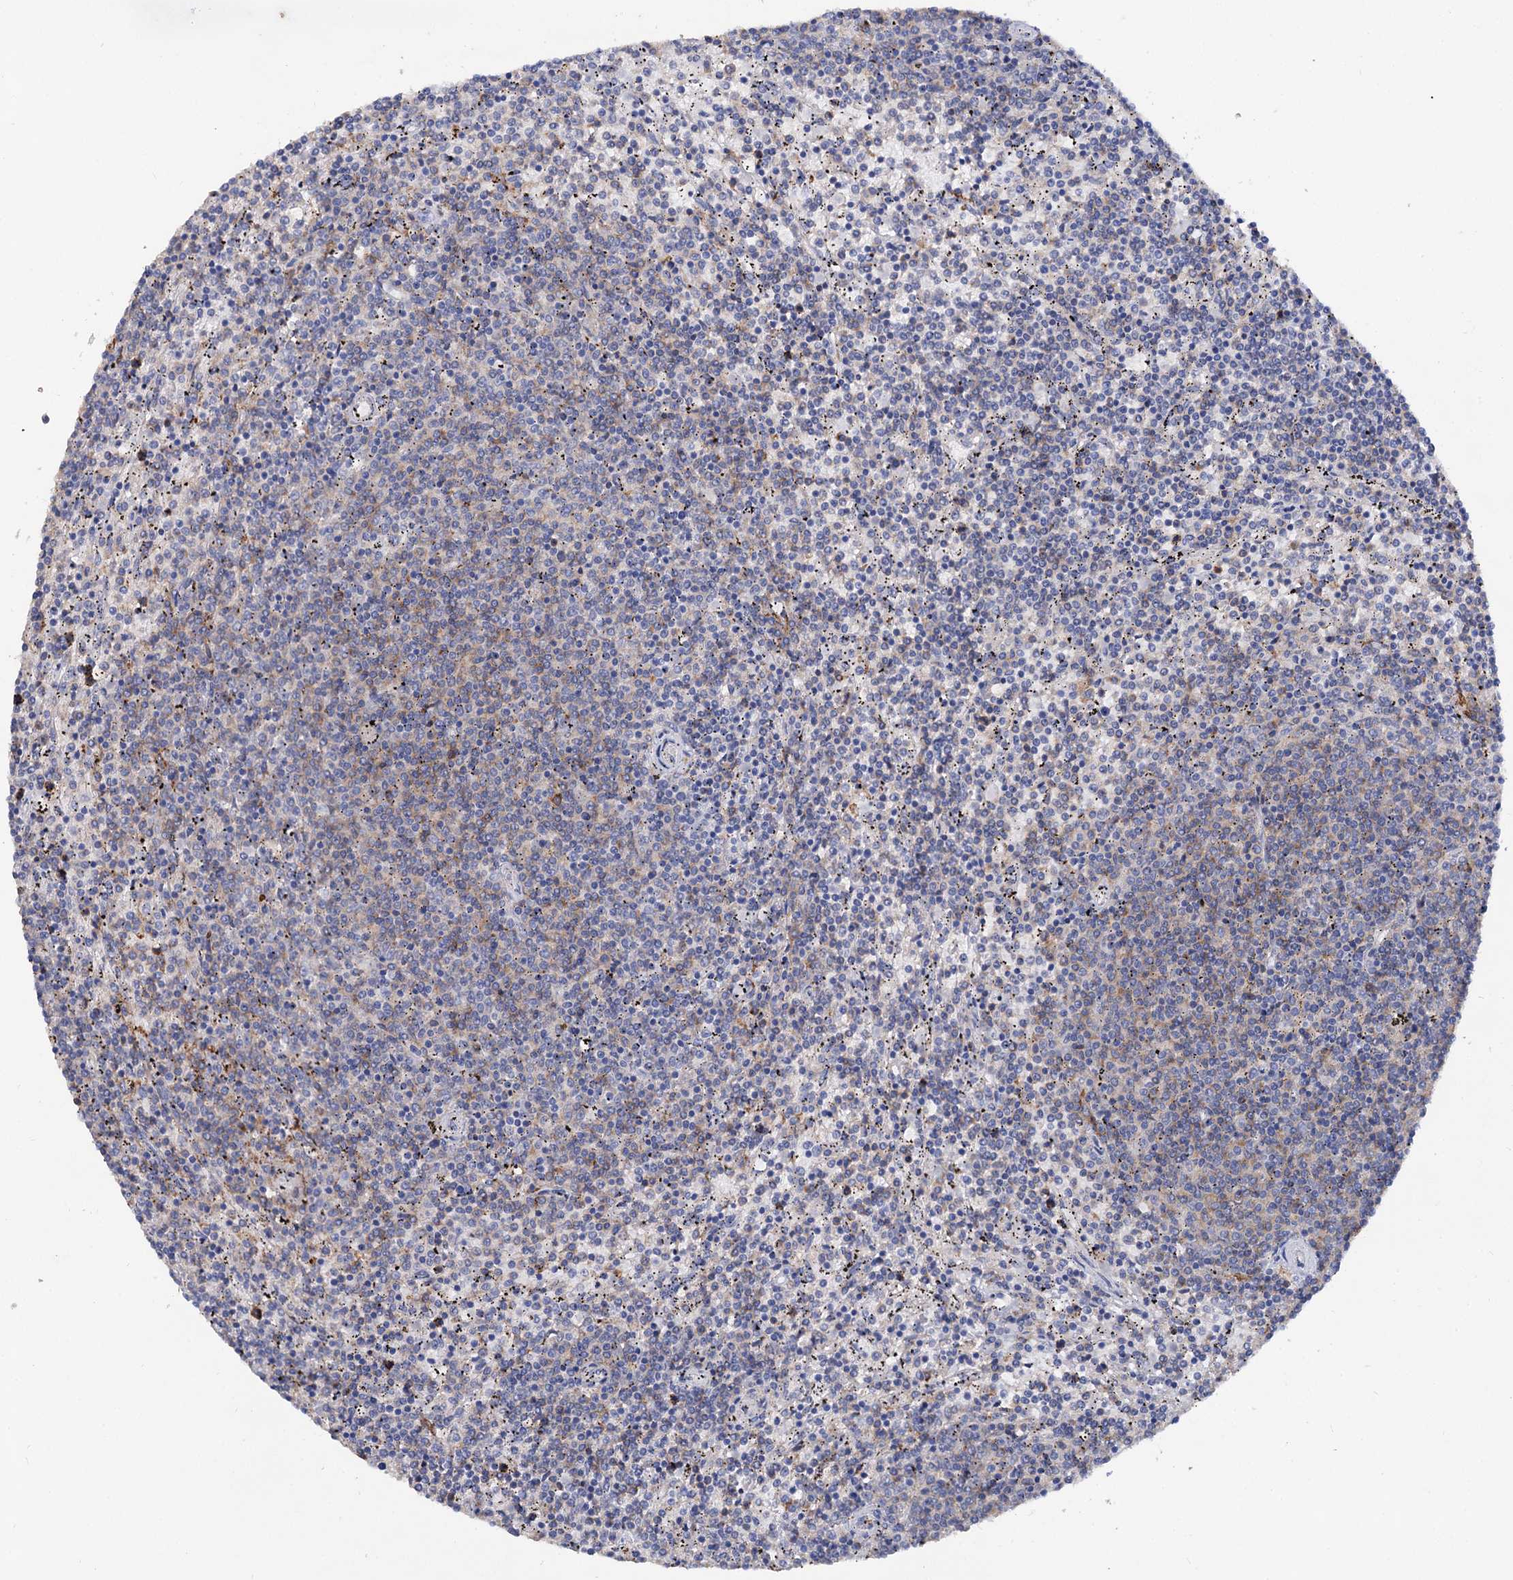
{"staining": {"intensity": "negative", "quantity": "none", "location": "none"}, "tissue": "lymphoma", "cell_type": "Tumor cells", "image_type": "cancer", "snomed": [{"axis": "morphology", "description": "Malignant lymphoma, non-Hodgkin's type, Low grade"}, {"axis": "topography", "description": "Spleen"}], "caption": "This is a micrograph of immunohistochemistry (IHC) staining of lymphoma, which shows no expression in tumor cells. The staining was performed using DAB (3,3'-diaminobenzidine) to visualize the protein expression in brown, while the nuclei were stained in blue with hematoxylin (Magnification: 20x).", "gene": "HVCN1", "patient": {"sex": "female", "age": 50}}